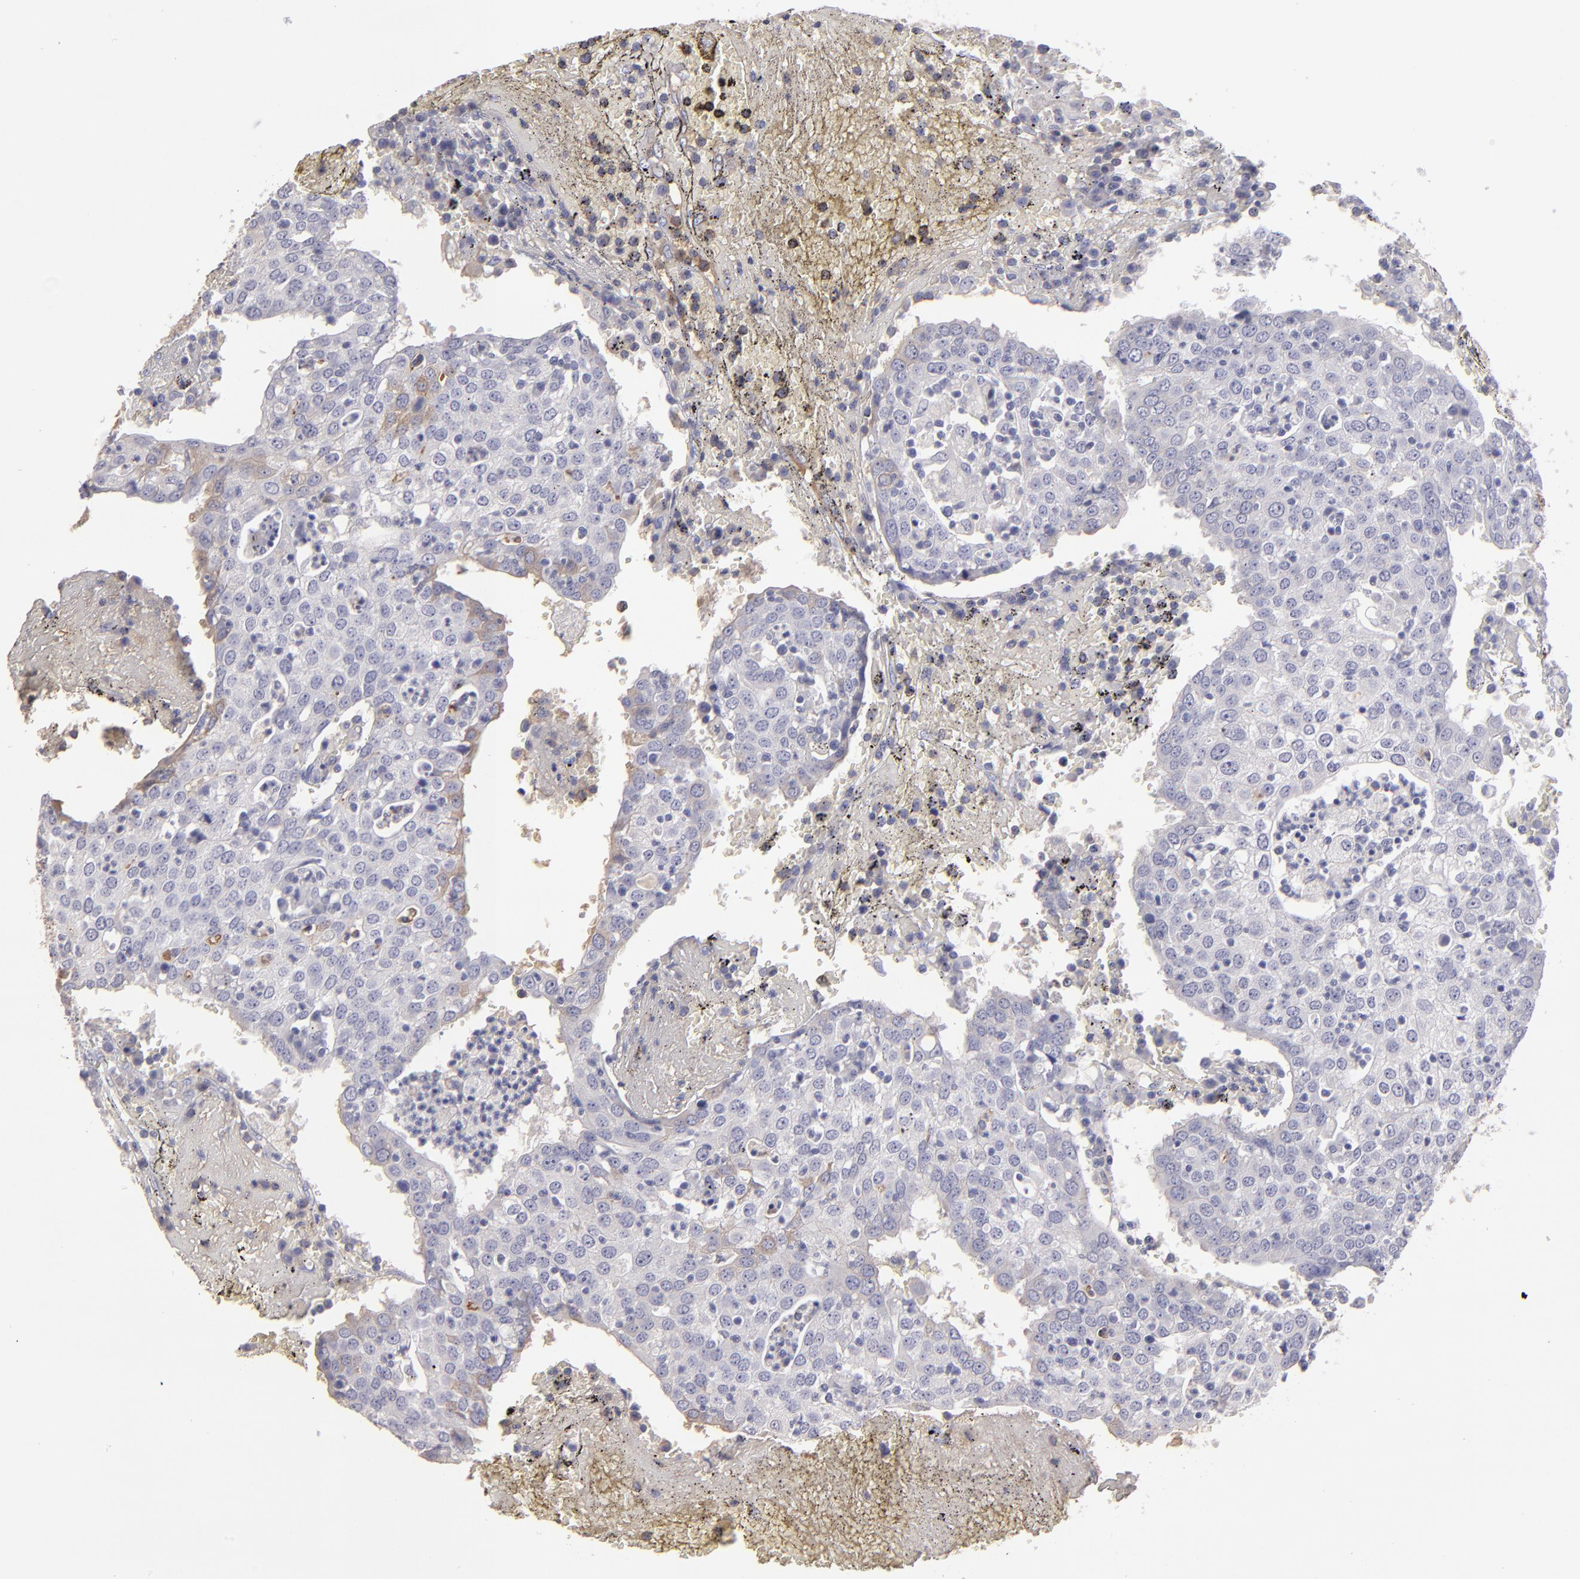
{"staining": {"intensity": "negative", "quantity": "none", "location": "none"}, "tissue": "head and neck cancer", "cell_type": "Tumor cells", "image_type": "cancer", "snomed": [{"axis": "morphology", "description": "Adenocarcinoma, NOS"}, {"axis": "topography", "description": "Salivary gland"}, {"axis": "topography", "description": "Head-Neck"}], "caption": "IHC image of human head and neck adenocarcinoma stained for a protein (brown), which reveals no staining in tumor cells.", "gene": "ABCC4", "patient": {"sex": "female", "age": 65}}